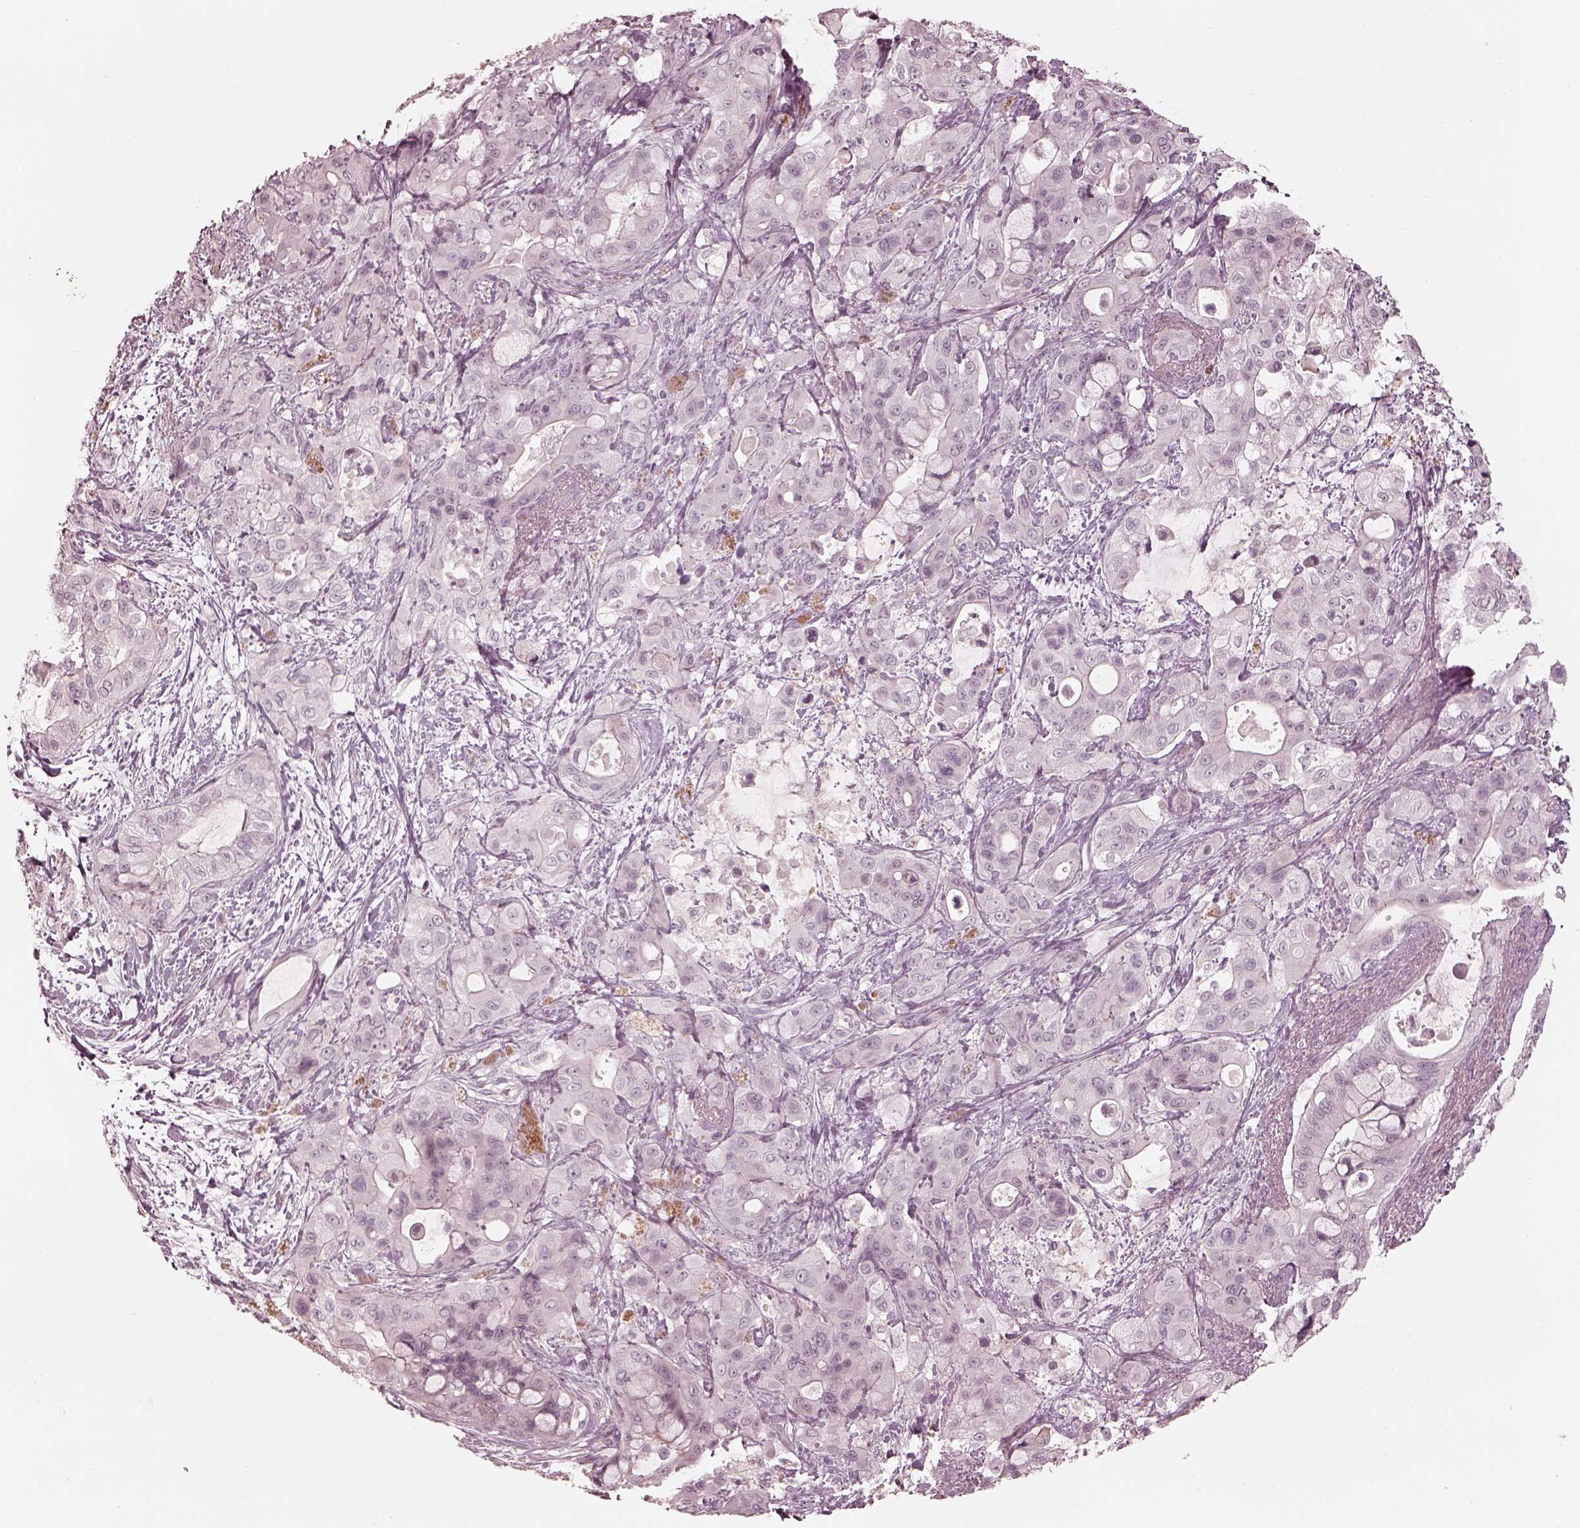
{"staining": {"intensity": "negative", "quantity": "none", "location": "none"}, "tissue": "pancreatic cancer", "cell_type": "Tumor cells", "image_type": "cancer", "snomed": [{"axis": "morphology", "description": "Adenocarcinoma, NOS"}, {"axis": "topography", "description": "Pancreas"}], "caption": "Immunohistochemical staining of adenocarcinoma (pancreatic) exhibits no significant staining in tumor cells.", "gene": "ADRB3", "patient": {"sex": "male", "age": 71}}